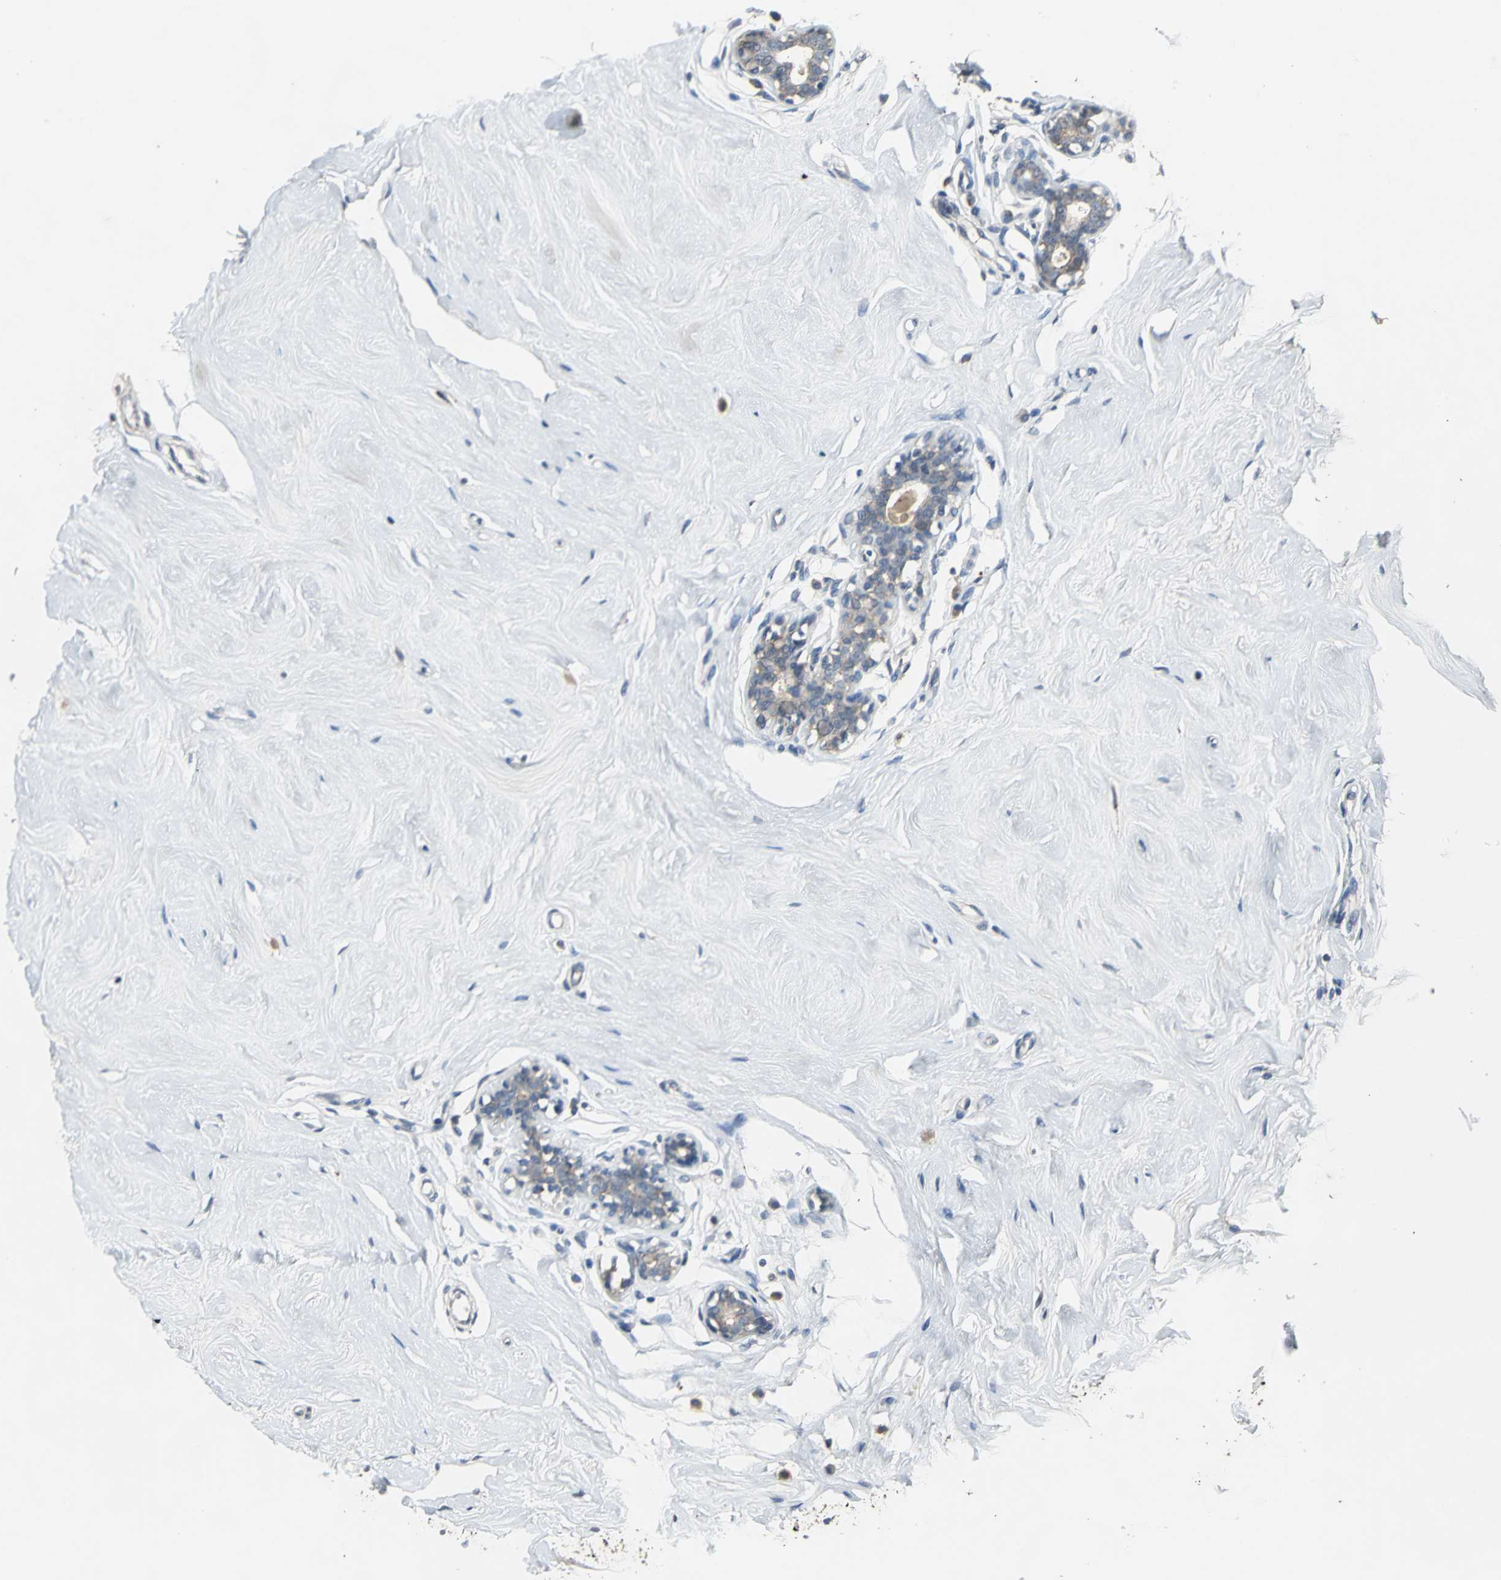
{"staining": {"intensity": "negative", "quantity": "none", "location": "none"}, "tissue": "breast", "cell_type": "Adipocytes", "image_type": "normal", "snomed": [{"axis": "morphology", "description": "Normal tissue, NOS"}, {"axis": "topography", "description": "Breast"}], "caption": "This is an immunohistochemistry (IHC) micrograph of unremarkable human breast. There is no positivity in adipocytes.", "gene": "OCLN", "patient": {"sex": "female", "age": 23}}